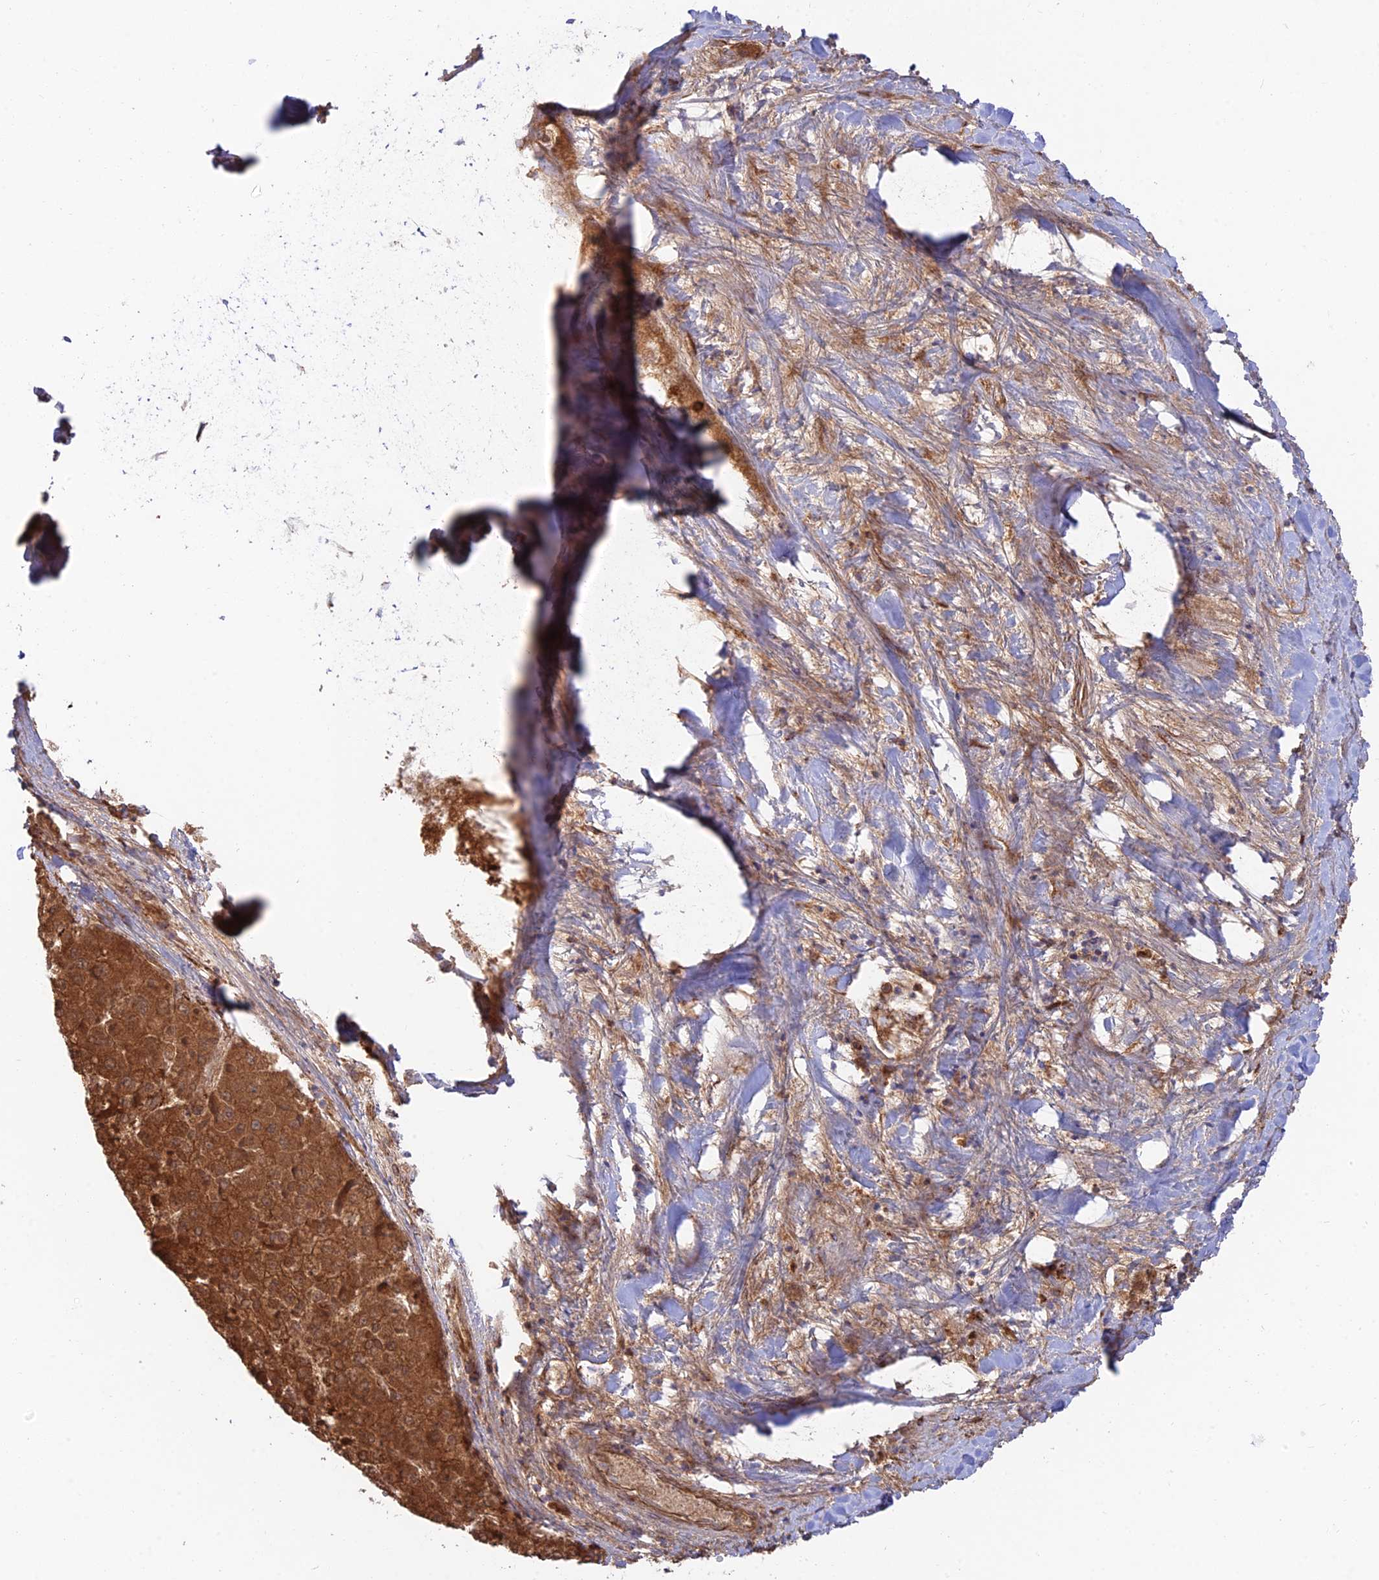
{"staining": {"intensity": "strong", "quantity": ">75%", "location": "cytoplasmic/membranous"}, "tissue": "liver cancer", "cell_type": "Tumor cells", "image_type": "cancer", "snomed": [{"axis": "morphology", "description": "Carcinoma, Hepatocellular, NOS"}, {"axis": "topography", "description": "Liver"}], "caption": "Liver cancer was stained to show a protein in brown. There is high levels of strong cytoplasmic/membranous staining in approximately >75% of tumor cells.", "gene": "GOLGA3", "patient": {"sex": "female", "age": 73}}